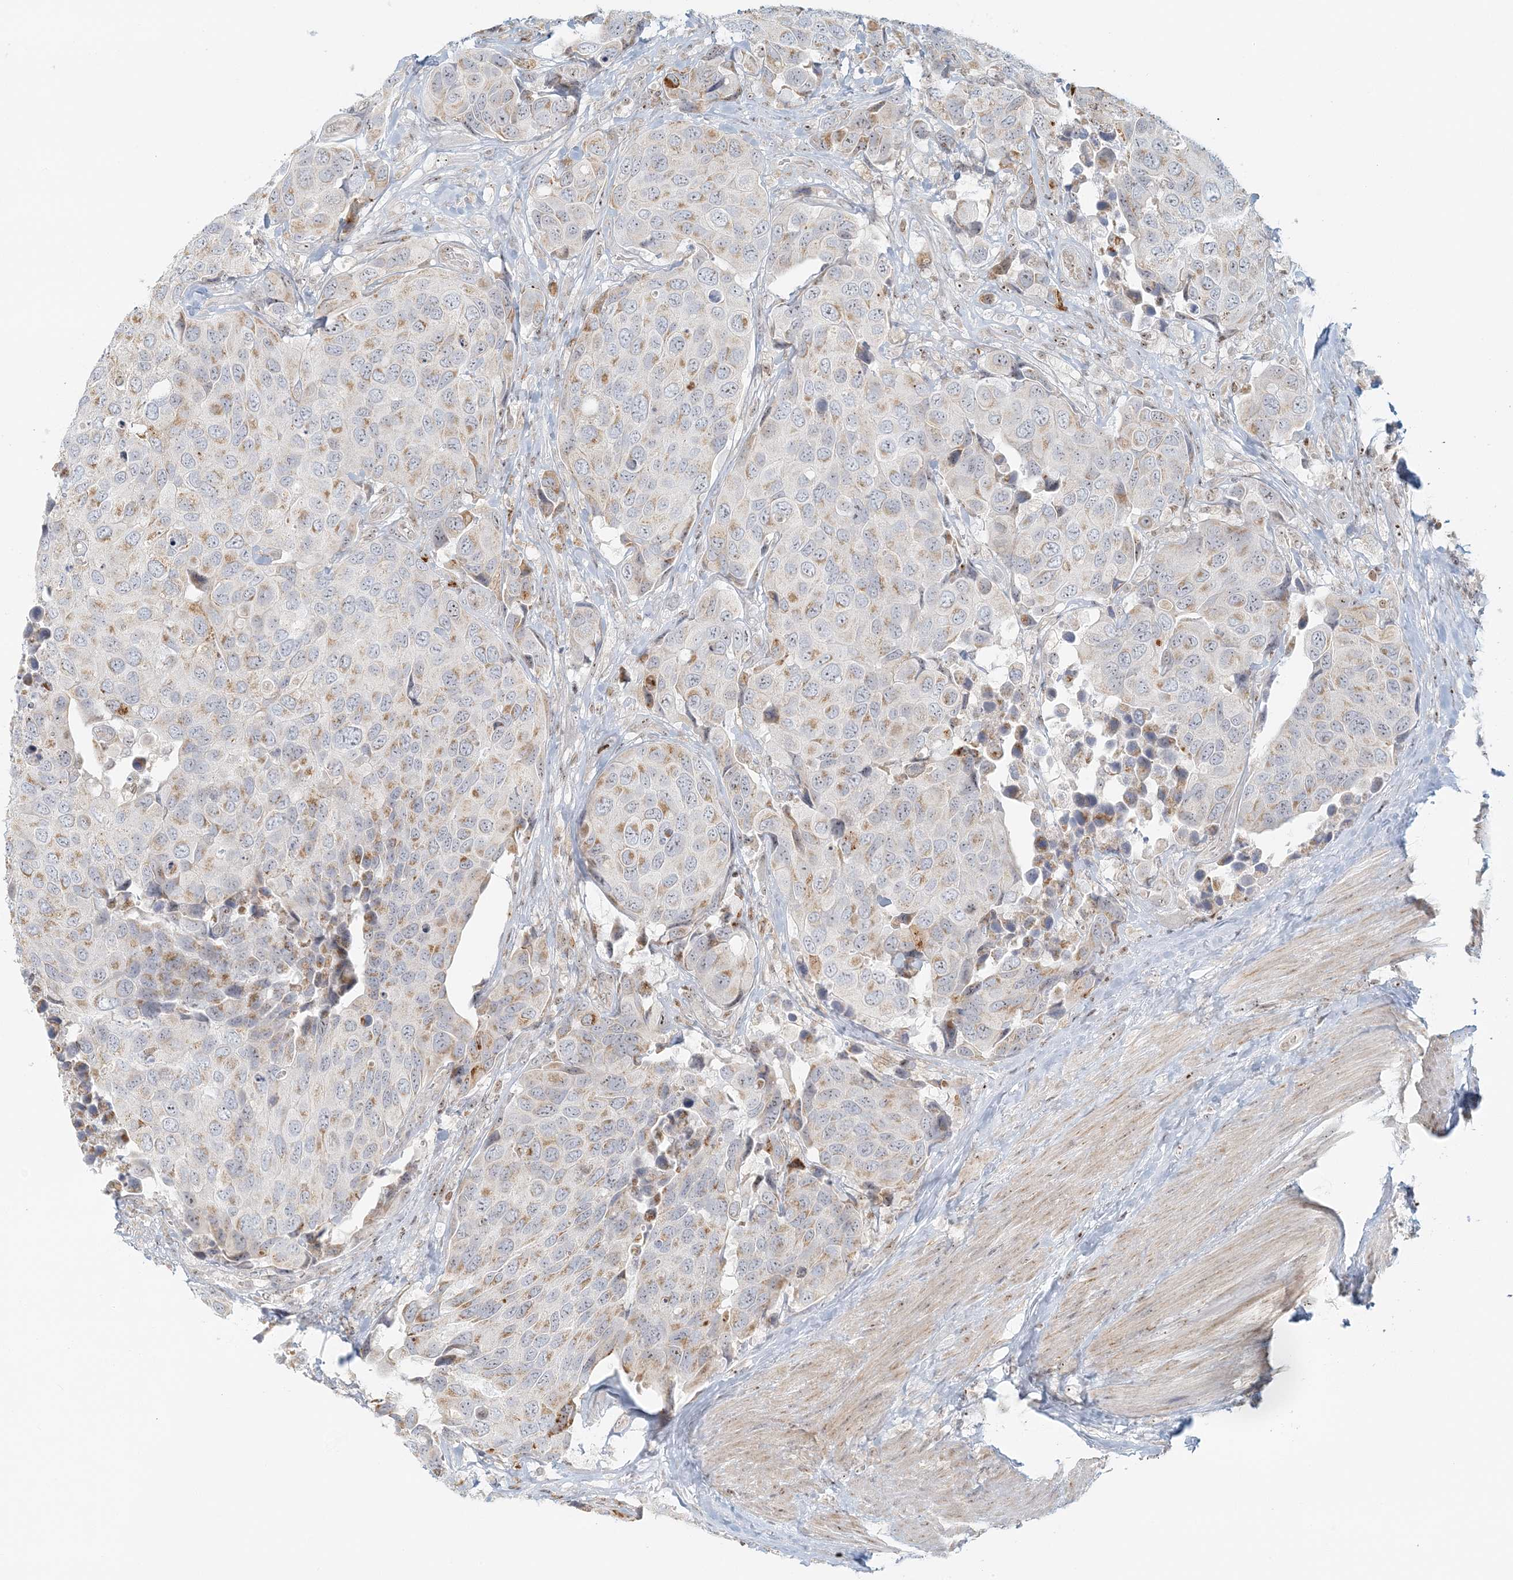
{"staining": {"intensity": "negative", "quantity": "none", "location": "none"}, "tissue": "urothelial cancer", "cell_type": "Tumor cells", "image_type": "cancer", "snomed": [{"axis": "morphology", "description": "Urothelial carcinoma, High grade"}, {"axis": "topography", "description": "Urinary bladder"}], "caption": "Histopathology image shows no protein staining in tumor cells of urothelial carcinoma (high-grade) tissue.", "gene": "UBE2F", "patient": {"sex": "male", "age": 74}}